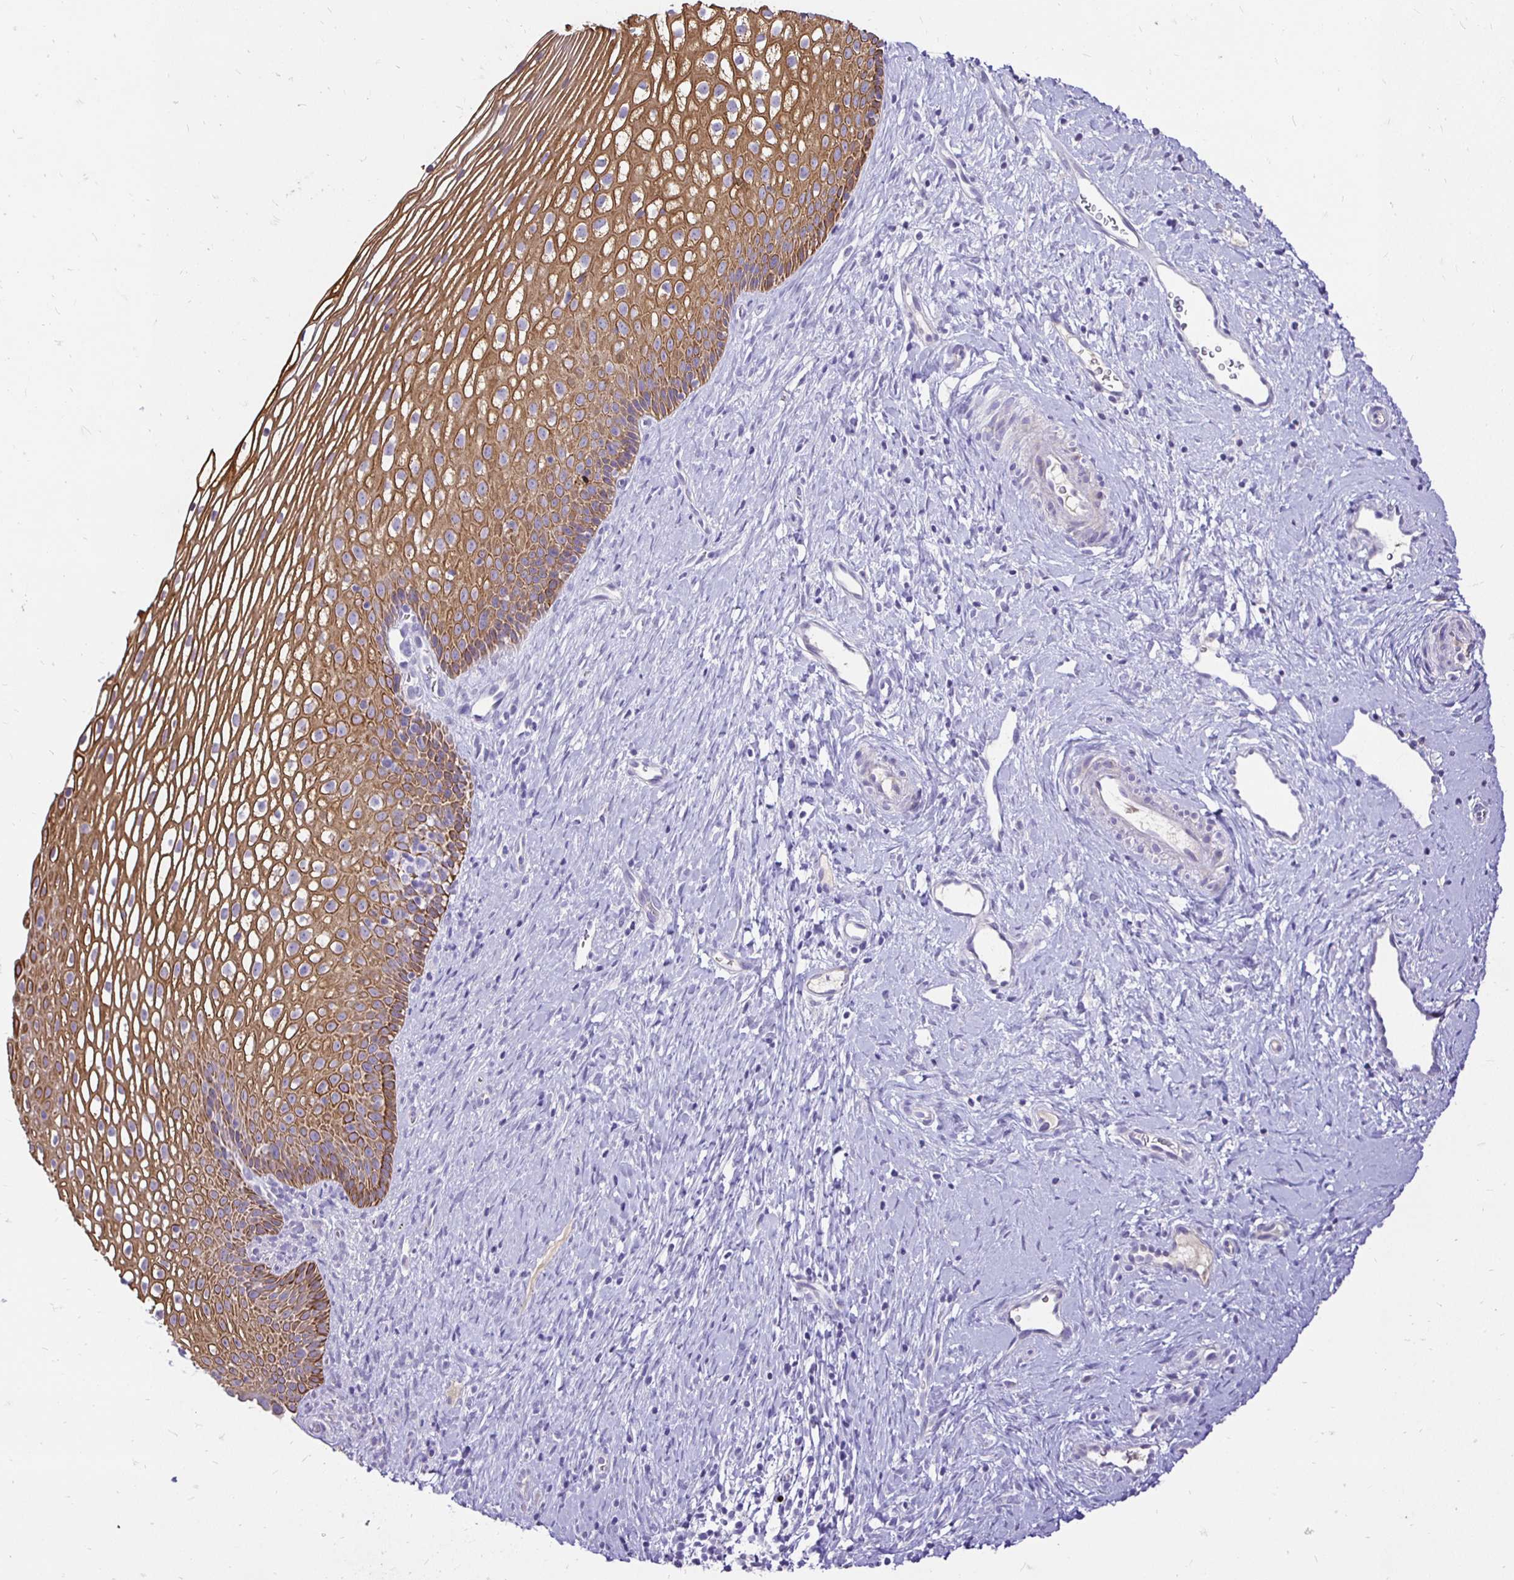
{"staining": {"intensity": "moderate", "quantity": ">75%", "location": "cytoplasmic/membranous"}, "tissue": "cervix", "cell_type": "Squamous epithelial cells", "image_type": "normal", "snomed": [{"axis": "morphology", "description": "Normal tissue, NOS"}, {"axis": "topography", "description": "Cervix"}], "caption": "Squamous epithelial cells display medium levels of moderate cytoplasmic/membranous expression in about >75% of cells in normal cervix. (IHC, brightfield microscopy, high magnification).", "gene": "TAF1D", "patient": {"sex": "female", "age": 34}}